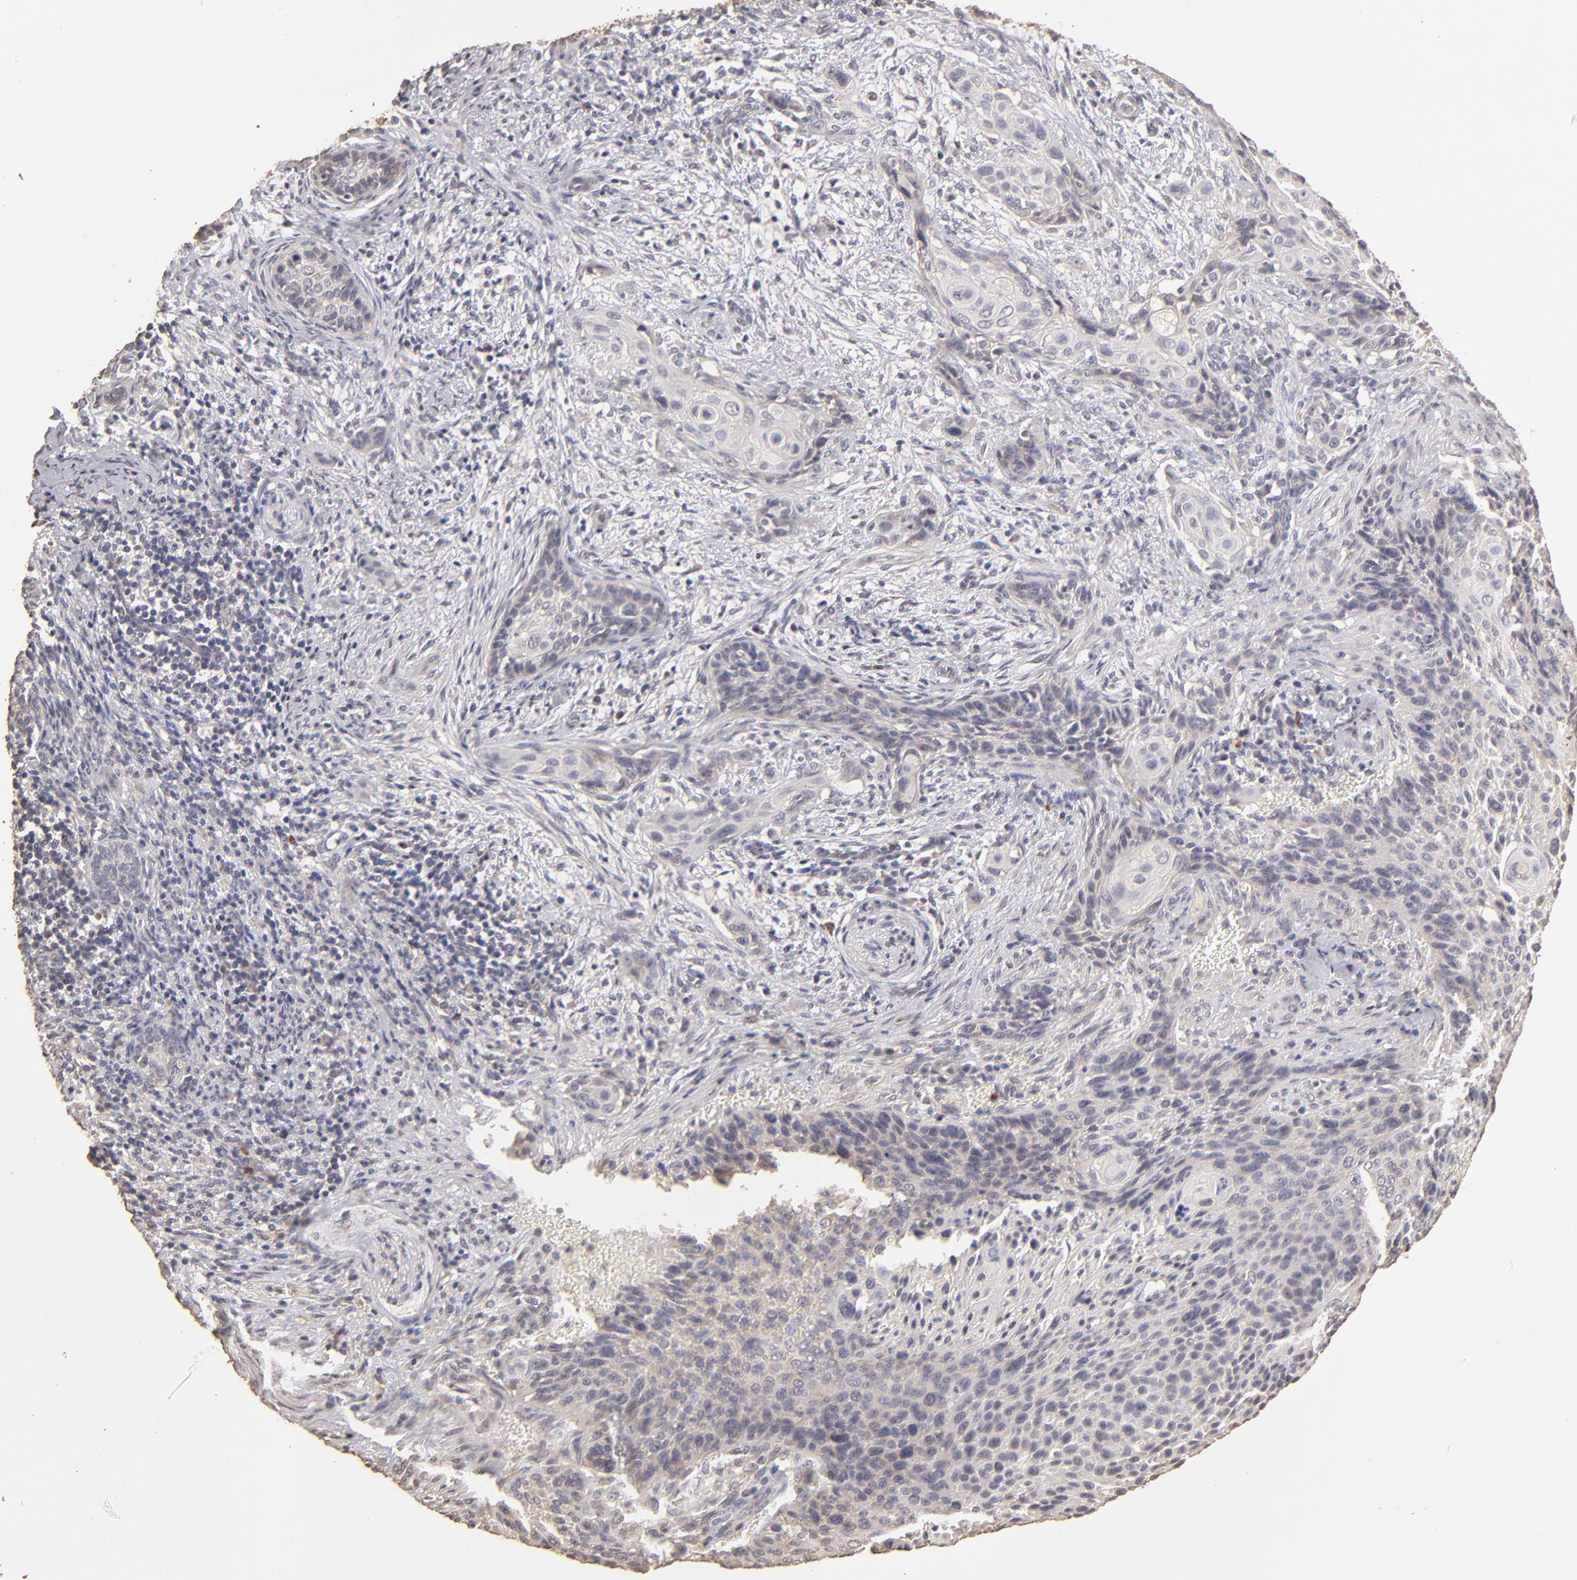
{"staining": {"intensity": "weak", "quantity": "<25%", "location": "cytoplasmic/membranous"}, "tissue": "cervical cancer", "cell_type": "Tumor cells", "image_type": "cancer", "snomed": [{"axis": "morphology", "description": "Squamous cell carcinoma, NOS"}, {"axis": "topography", "description": "Cervix"}], "caption": "Immunohistochemistry (IHC) of human cervical cancer reveals no staining in tumor cells. (Brightfield microscopy of DAB immunohistochemistry (IHC) at high magnification).", "gene": "OPHN1", "patient": {"sex": "female", "age": 33}}